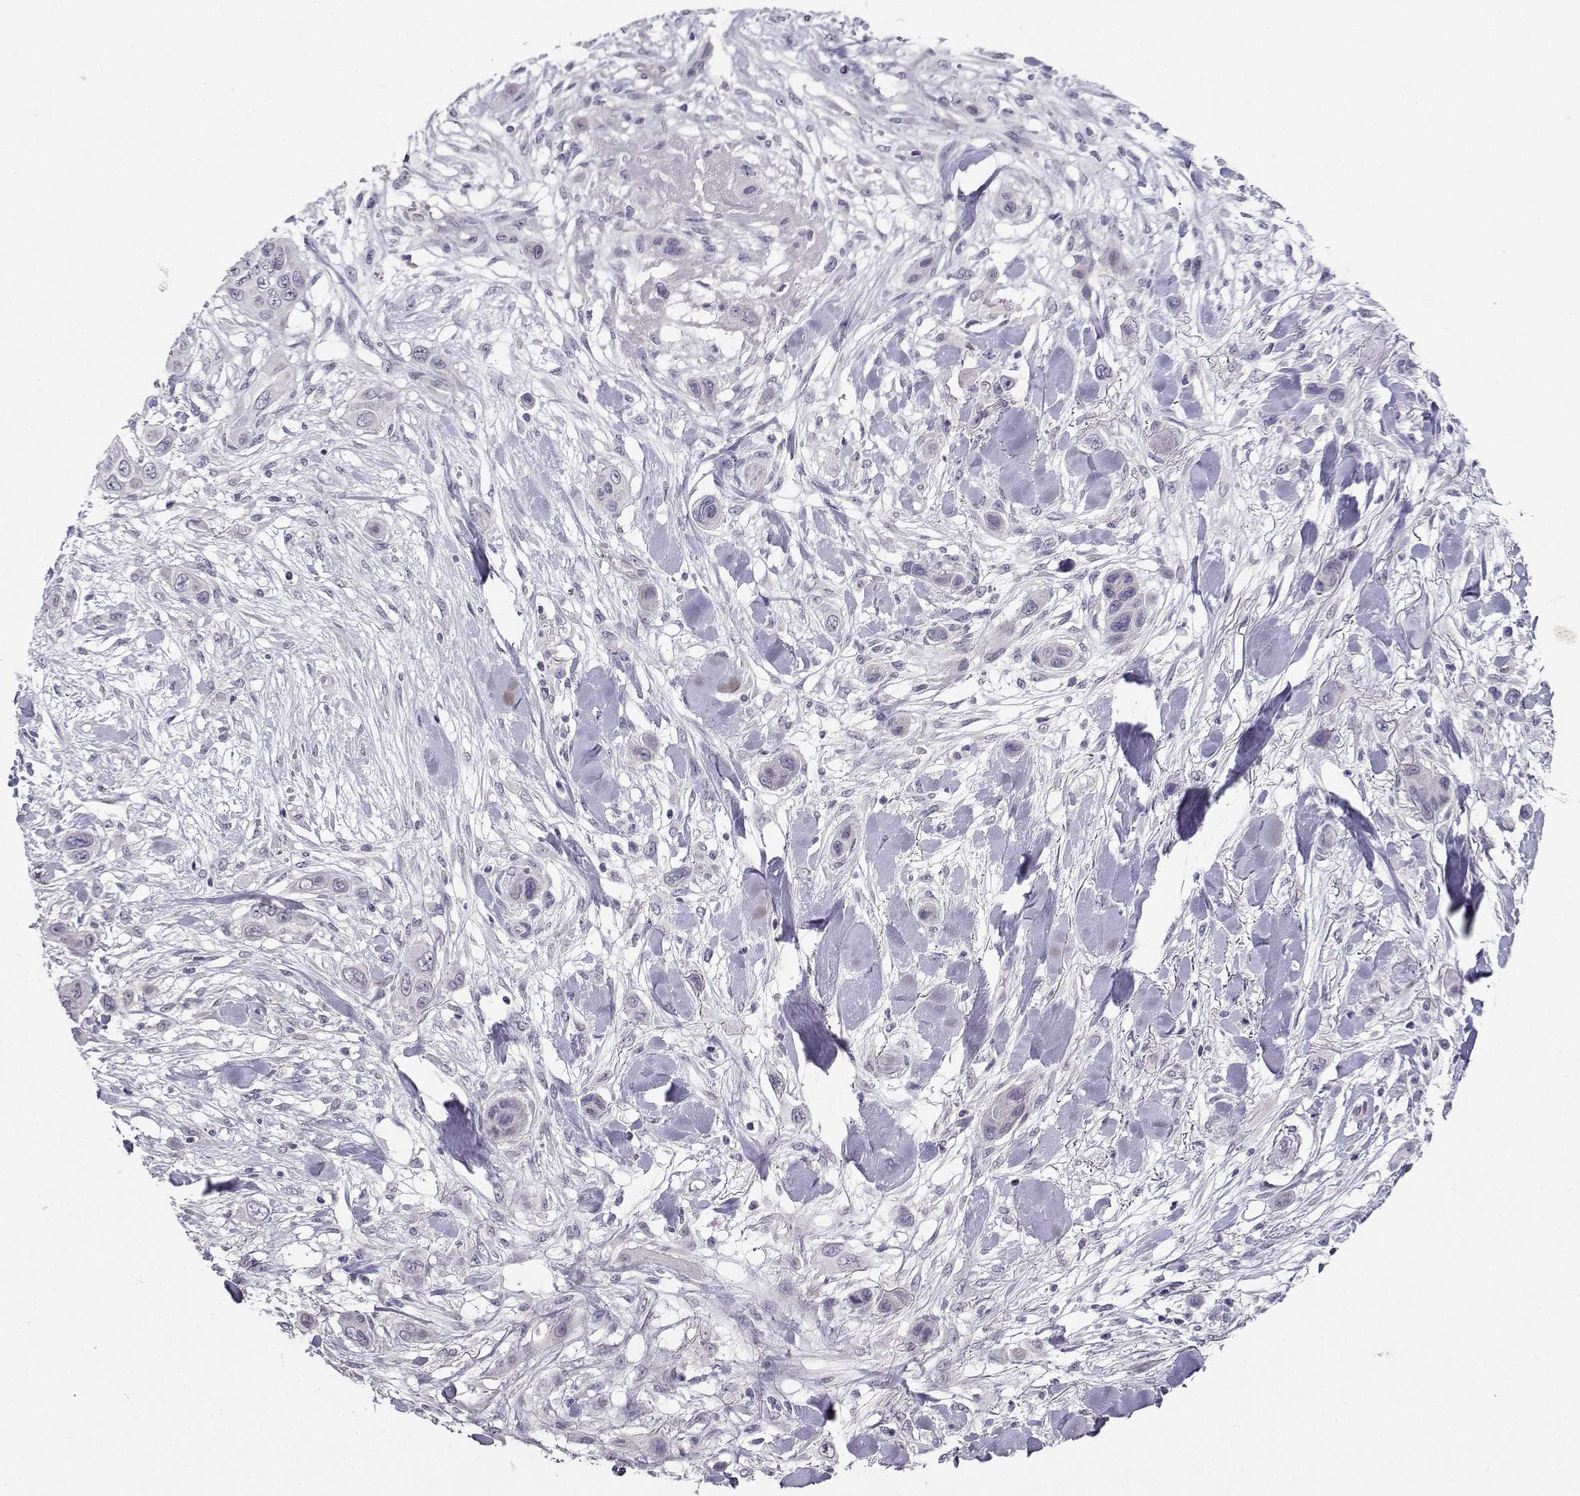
{"staining": {"intensity": "negative", "quantity": "none", "location": "none"}, "tissue": "skin cancer", "cell_type": "Tumor cells", "image_type": "cancer", "snomed": [{"axis": "morphology", "description": "Squamous cell carcinoma, NOS"}, {"axis": "topography", "description": "Skin"}], "caption": "Image shows no significant protein positivity in tumor cells of skin cancer.", "gene": "CARTPT", "patient": {"sex": "male", "age": 79}}